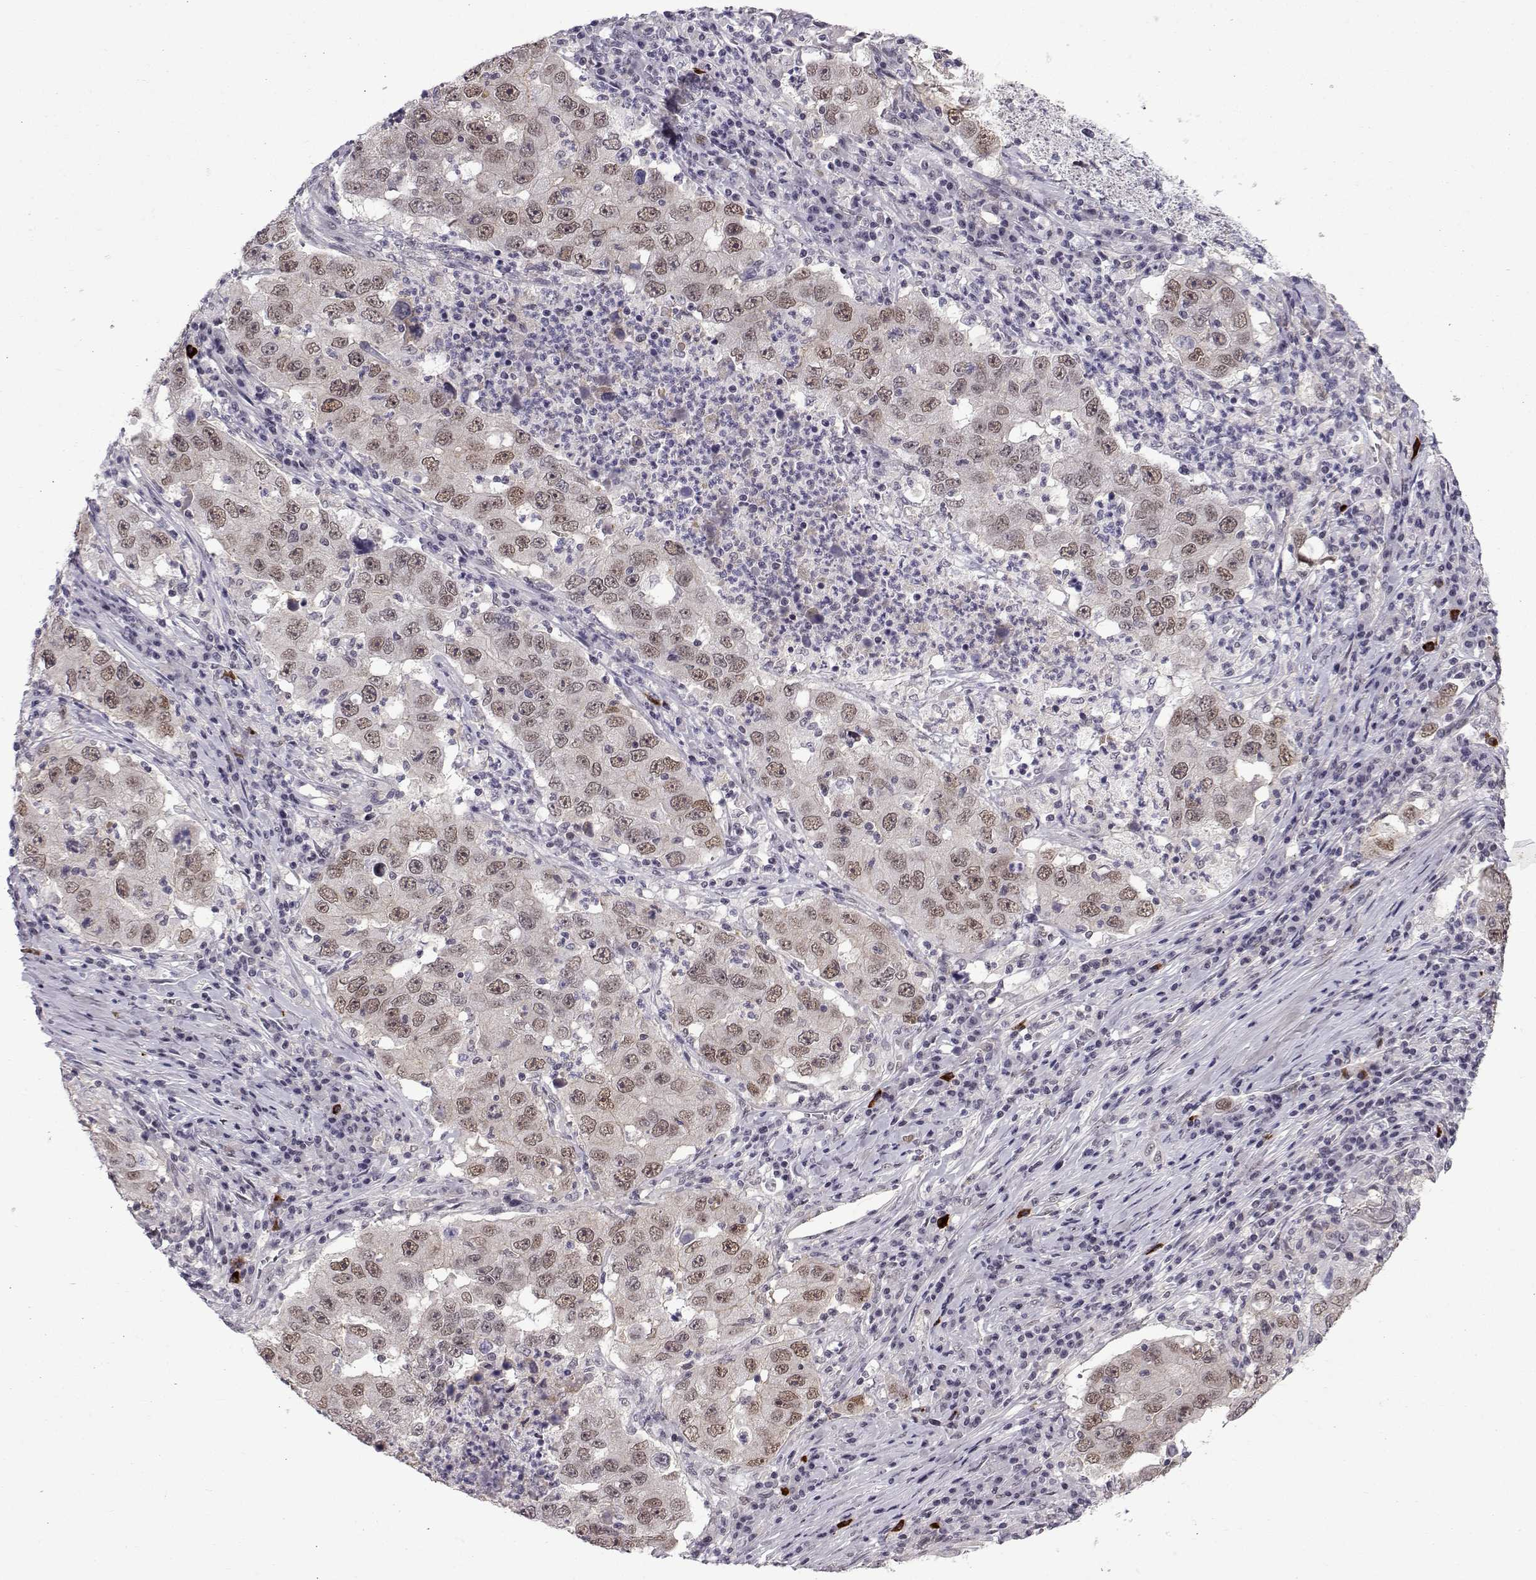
{"staining": {"intensity": "moderate", "quantity": "25%-75%", "location": "nuclear"}, "tissue": "lung cancer", "cell_type": "Tumor cells", "image_type": "cancer", "snomed": [{"axis": "morphology", "description": "Adenocarcinoma, NOS"}, {"axis": "topography", "description": "Lung"}], "caption": "Immunohistochemistry (DAB (3,3'-diaminobenzidine)) staining of human lung cancer demonstrates moderate nuclear protein positivity in about 25%-75% of tumor cells. The staining is performed using DAB (3,3'-diaminobenzidine) brown chromogen to label protein expression. The nuclei are counter-stained blue using hematoxylin.", "gene": "RBM24", "patient": {"sex": "male", "age": 73}}